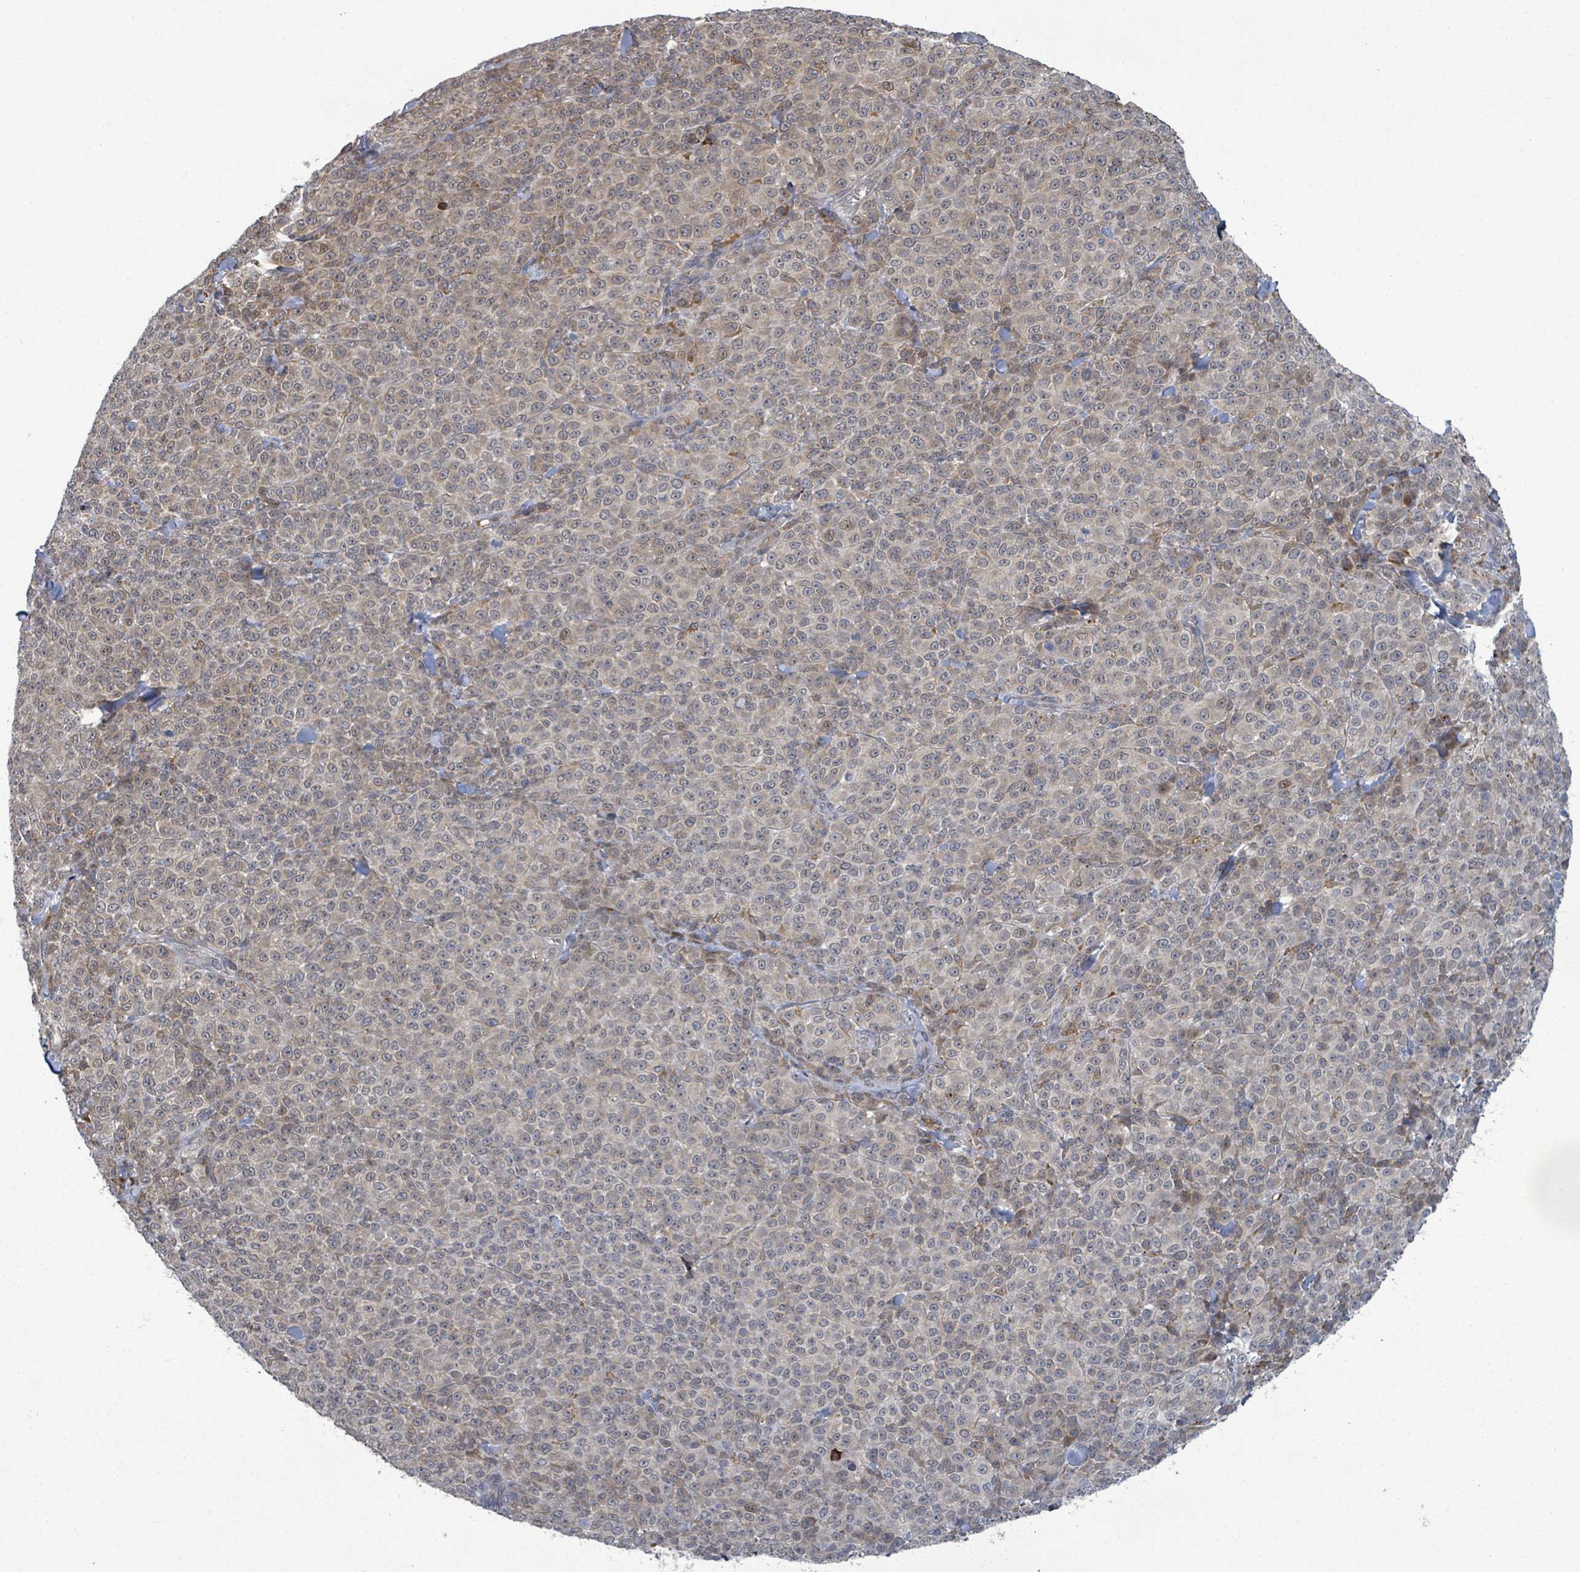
{"staining": {"intensity": "weak", "quantity": "25%-75%", "location": "nuclear"}, "tissue": "melanoma", "cell_type": "Tumor cells", "image_type": "cancer", "snomed": [{"axis": "morphology", "description": "Normal tissue, NOS"}, {"axis": "morphology", "description": "Malignant melanoma, NOS"}, {"axis": "topography", "description": "Skin"}], "caption": "Immunohistochemistry (IHC) (DAB) staining of malignant melanoma reveals weak nuclear protein expression in about 25%-75% of tumor cells.", "gene": "SHROOM2", "patient": {"sex": "female", "age": 34}}